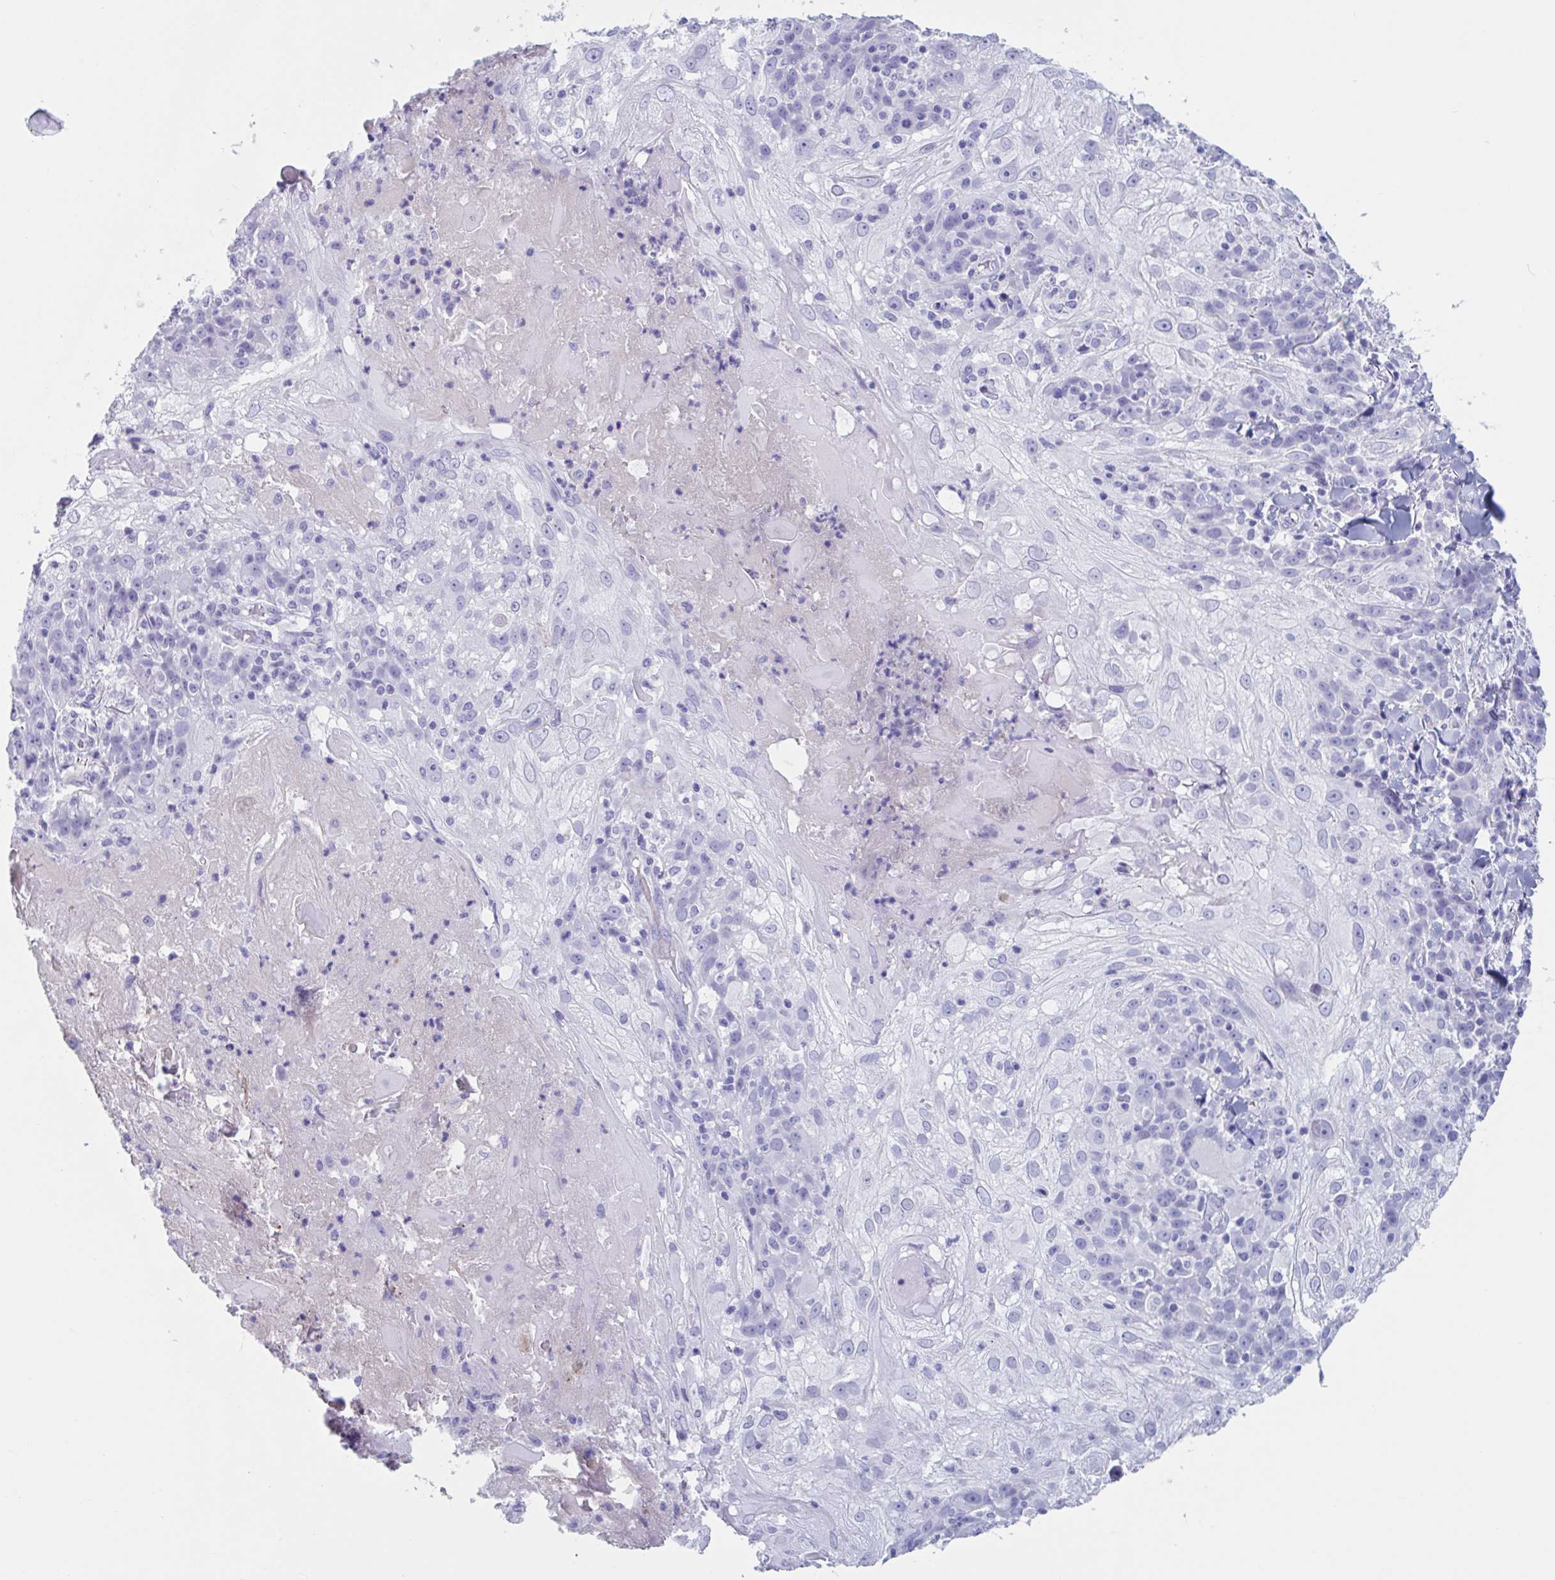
{"staining": {"intensity": "negative", "quantity": "none", "location": "none"}, "tissue": "skin cancer", "cell_type": "Tumor cells", "image_type": "cancer", "snomed": [{"axis": "morphology", "description": "Normal tissue, NOS"}, {"axis": "morphology", "description": "Squamous cell carcinoma, NOS"}, {"axis": "topography", "description": "Skin"}], "caption": "Protein analysis of skin cancer displays no significant staining in tumor cells.", "gene": "USP35", "patient": {"sex": "female", "age": 83}}